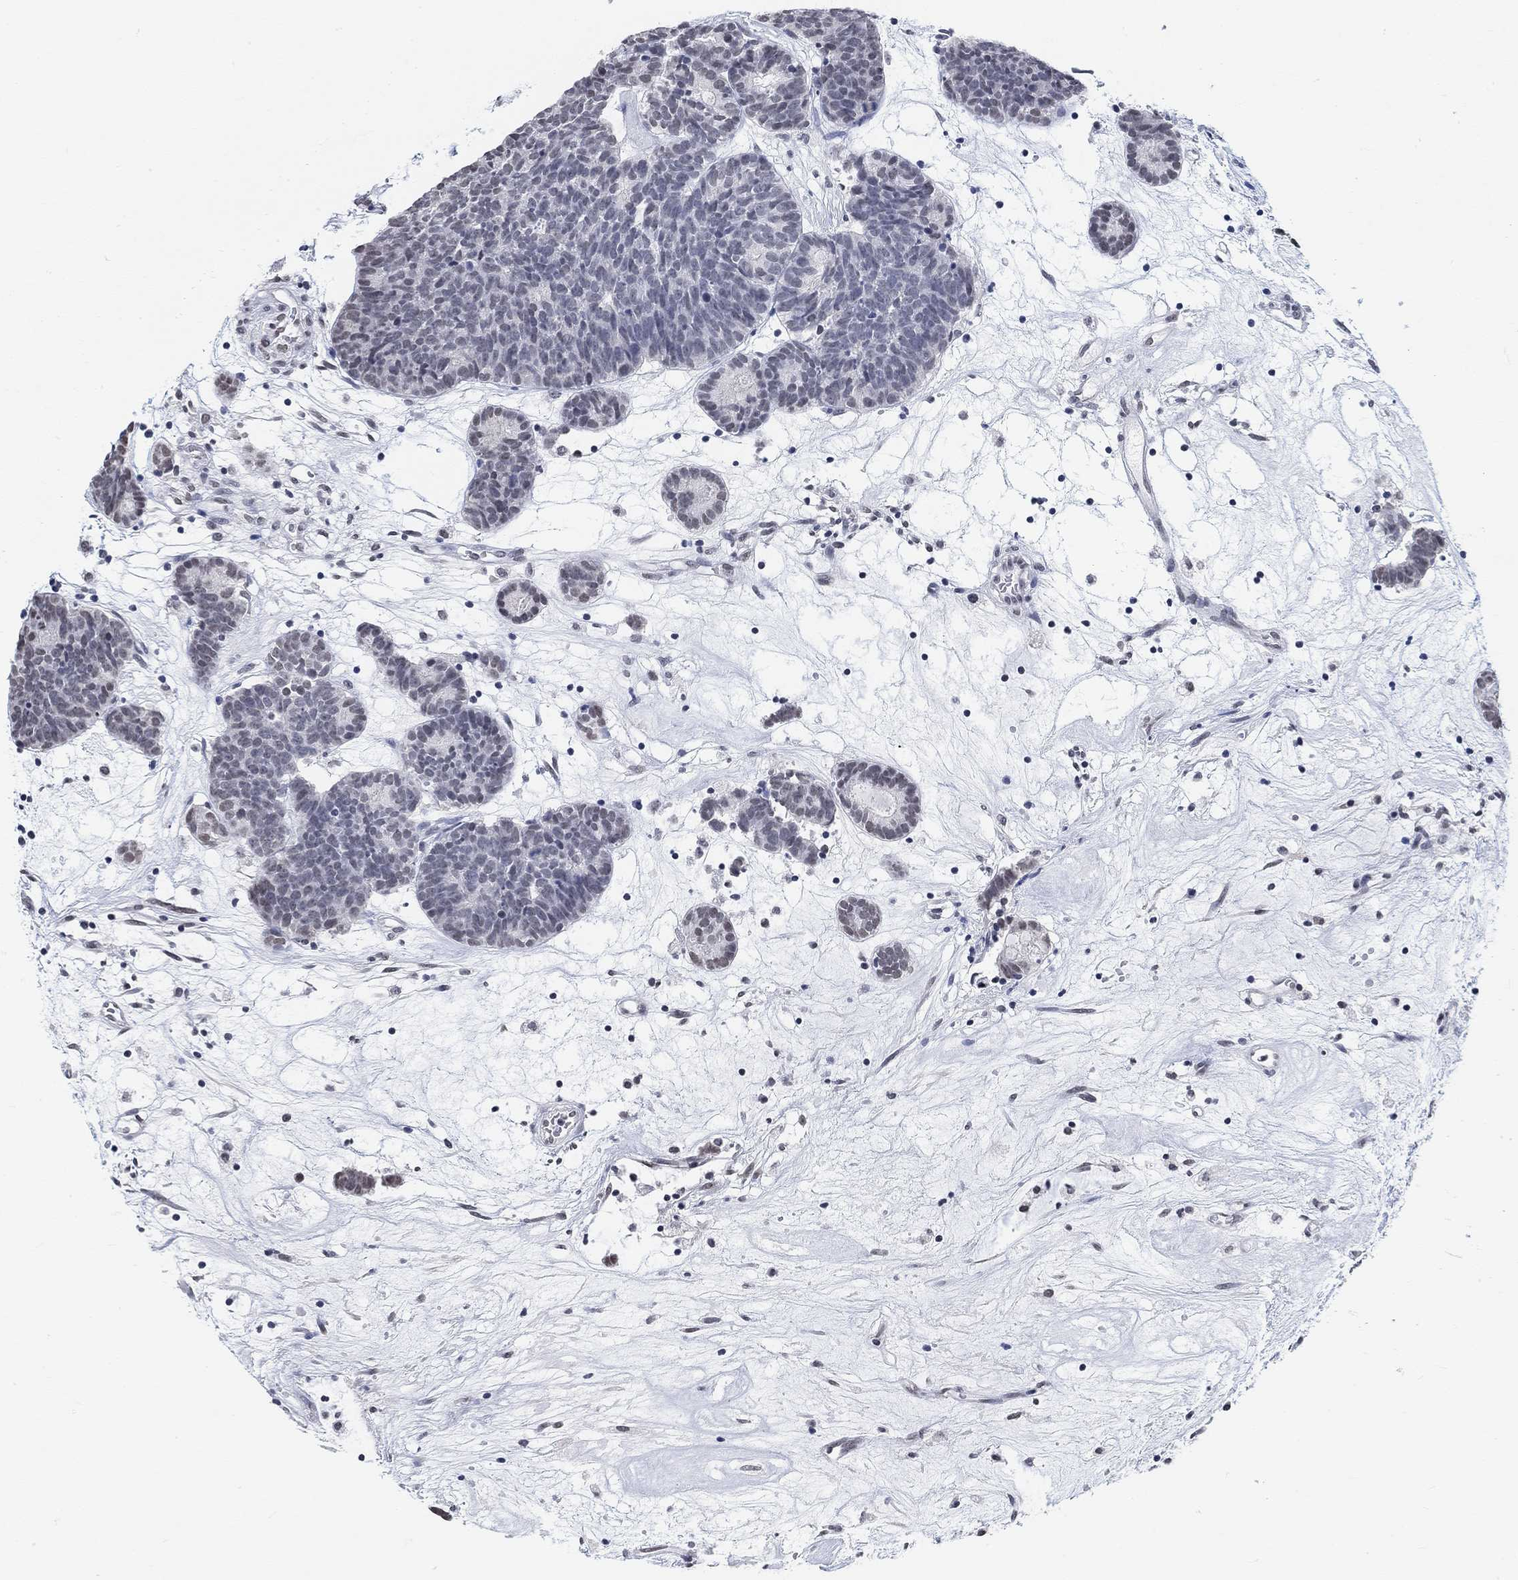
{"staining": {"intensity": "negative", "quantity": "none", "location": "none"}, "tissue": "head and neck cancer", "cell_type": "Tumor cells", "image_type": "cancer", "snomed": [{"axis": "morphology", "description": "Adenocarcinoma, NOS"}, {"axis": "topography", "description": "Head-Neck"}], "caption": "An immunohistochemistry histopathology image of head and neck adenocarcinoma is shown. There is no staining in tumor cells of head and neck adenocarcinoma. (Immunohistochemistry, brightfield microscopy, high magnification).", "gene": "PURG", "patient": {"sex": "female", "age": 81}}